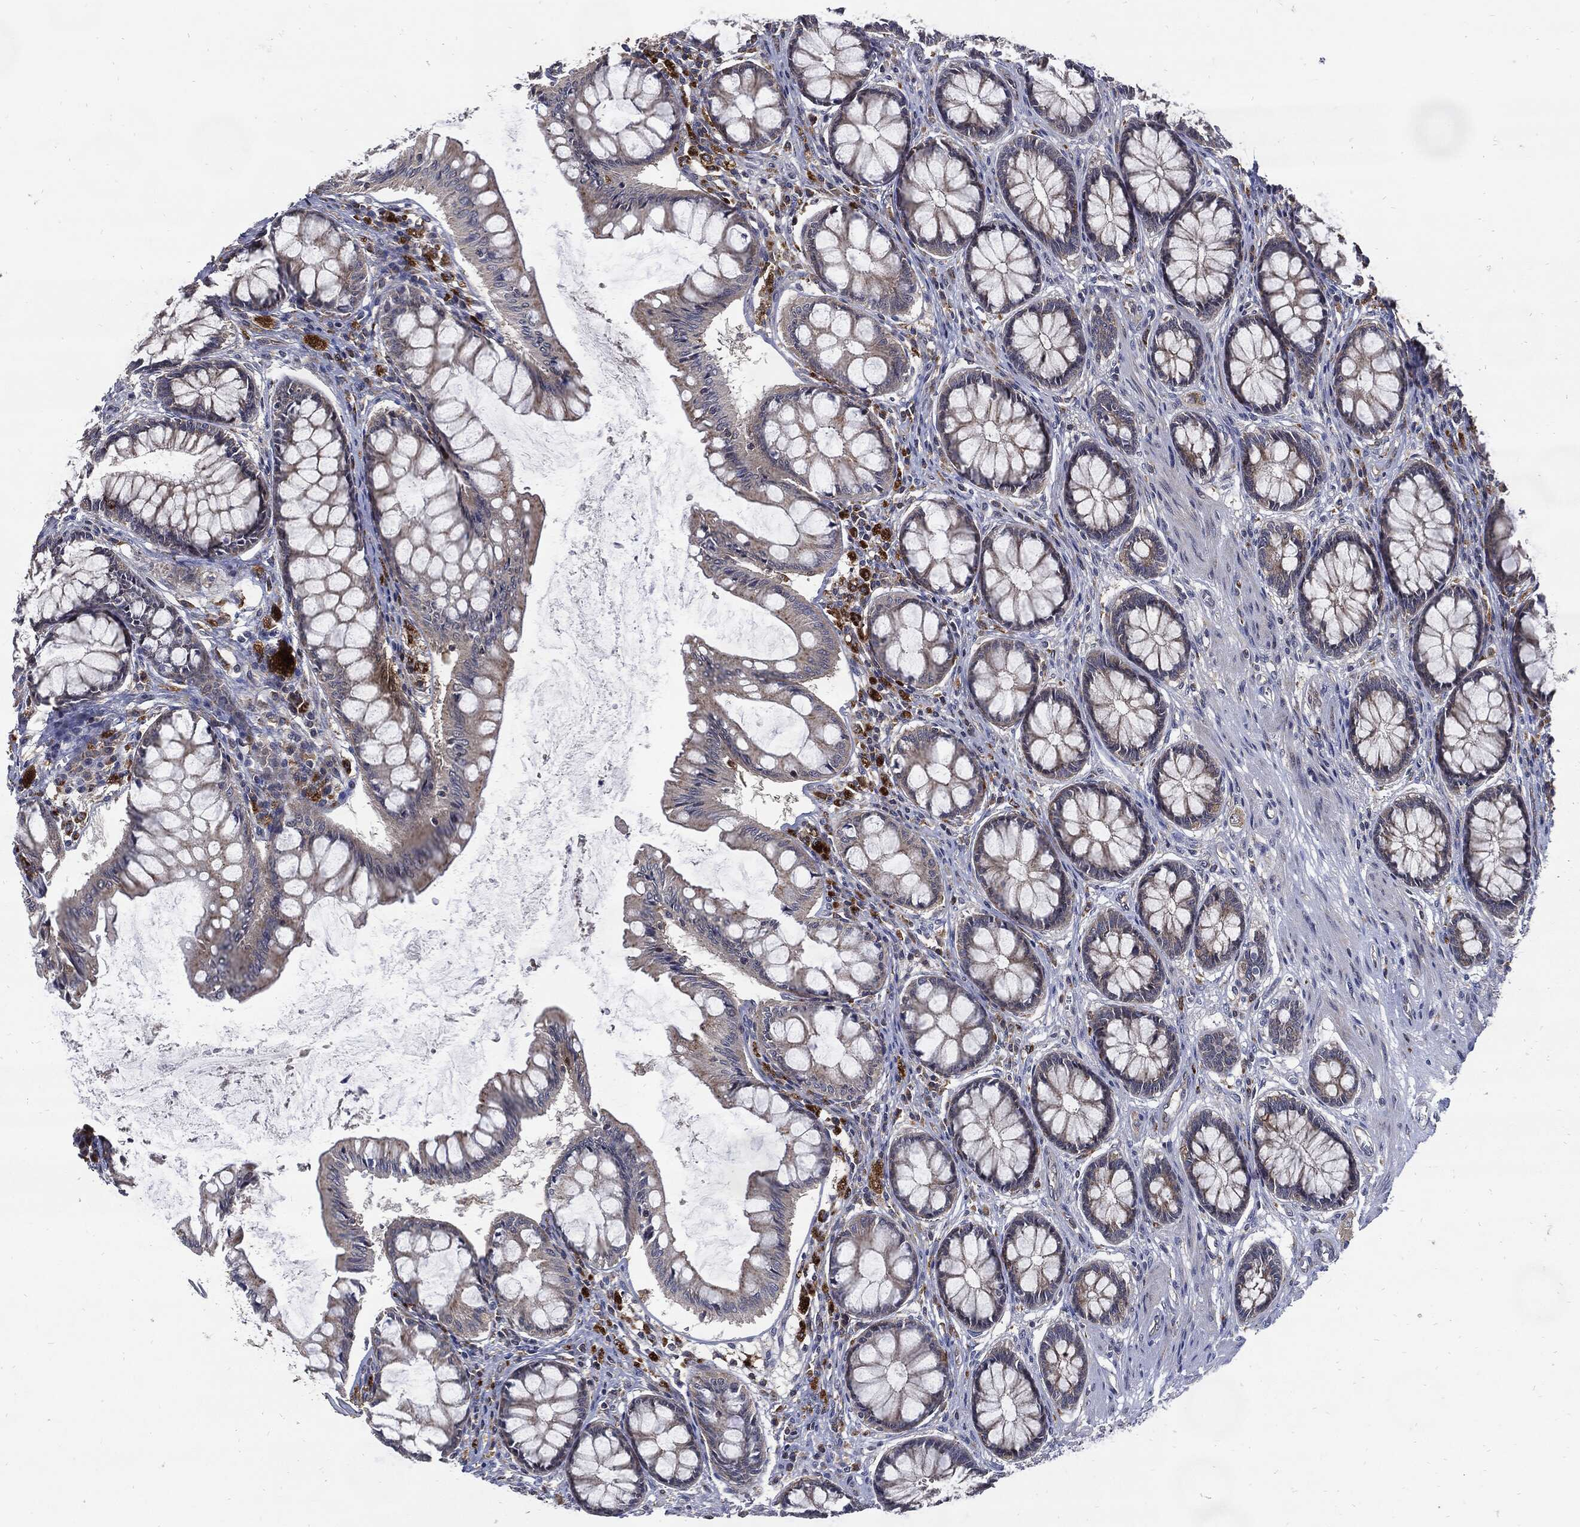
{"staining": {"intensity": "negative", "quantity": "none", "location": "none"}, "tissue": "colon", "cell_type": "Endothelial cells", "image_type": "normal", "snomed": [{"axis": "morphology", "description": "Normal tissue, NOS"}, {"axis": "topography", "description": "Colon"}], "caption": "Immunohistochemistry (IHC) of unremarkable human colon demonstrates no expression in endothelial cells. Brightfield microscopy of IHC stained with DAB (3,3'-diaminobenzidine) (brown) and hematoxylin (blue), captured at high magnification.", "gene": "SLC31A2", "patient": {"sex": "female", "age": 65}}